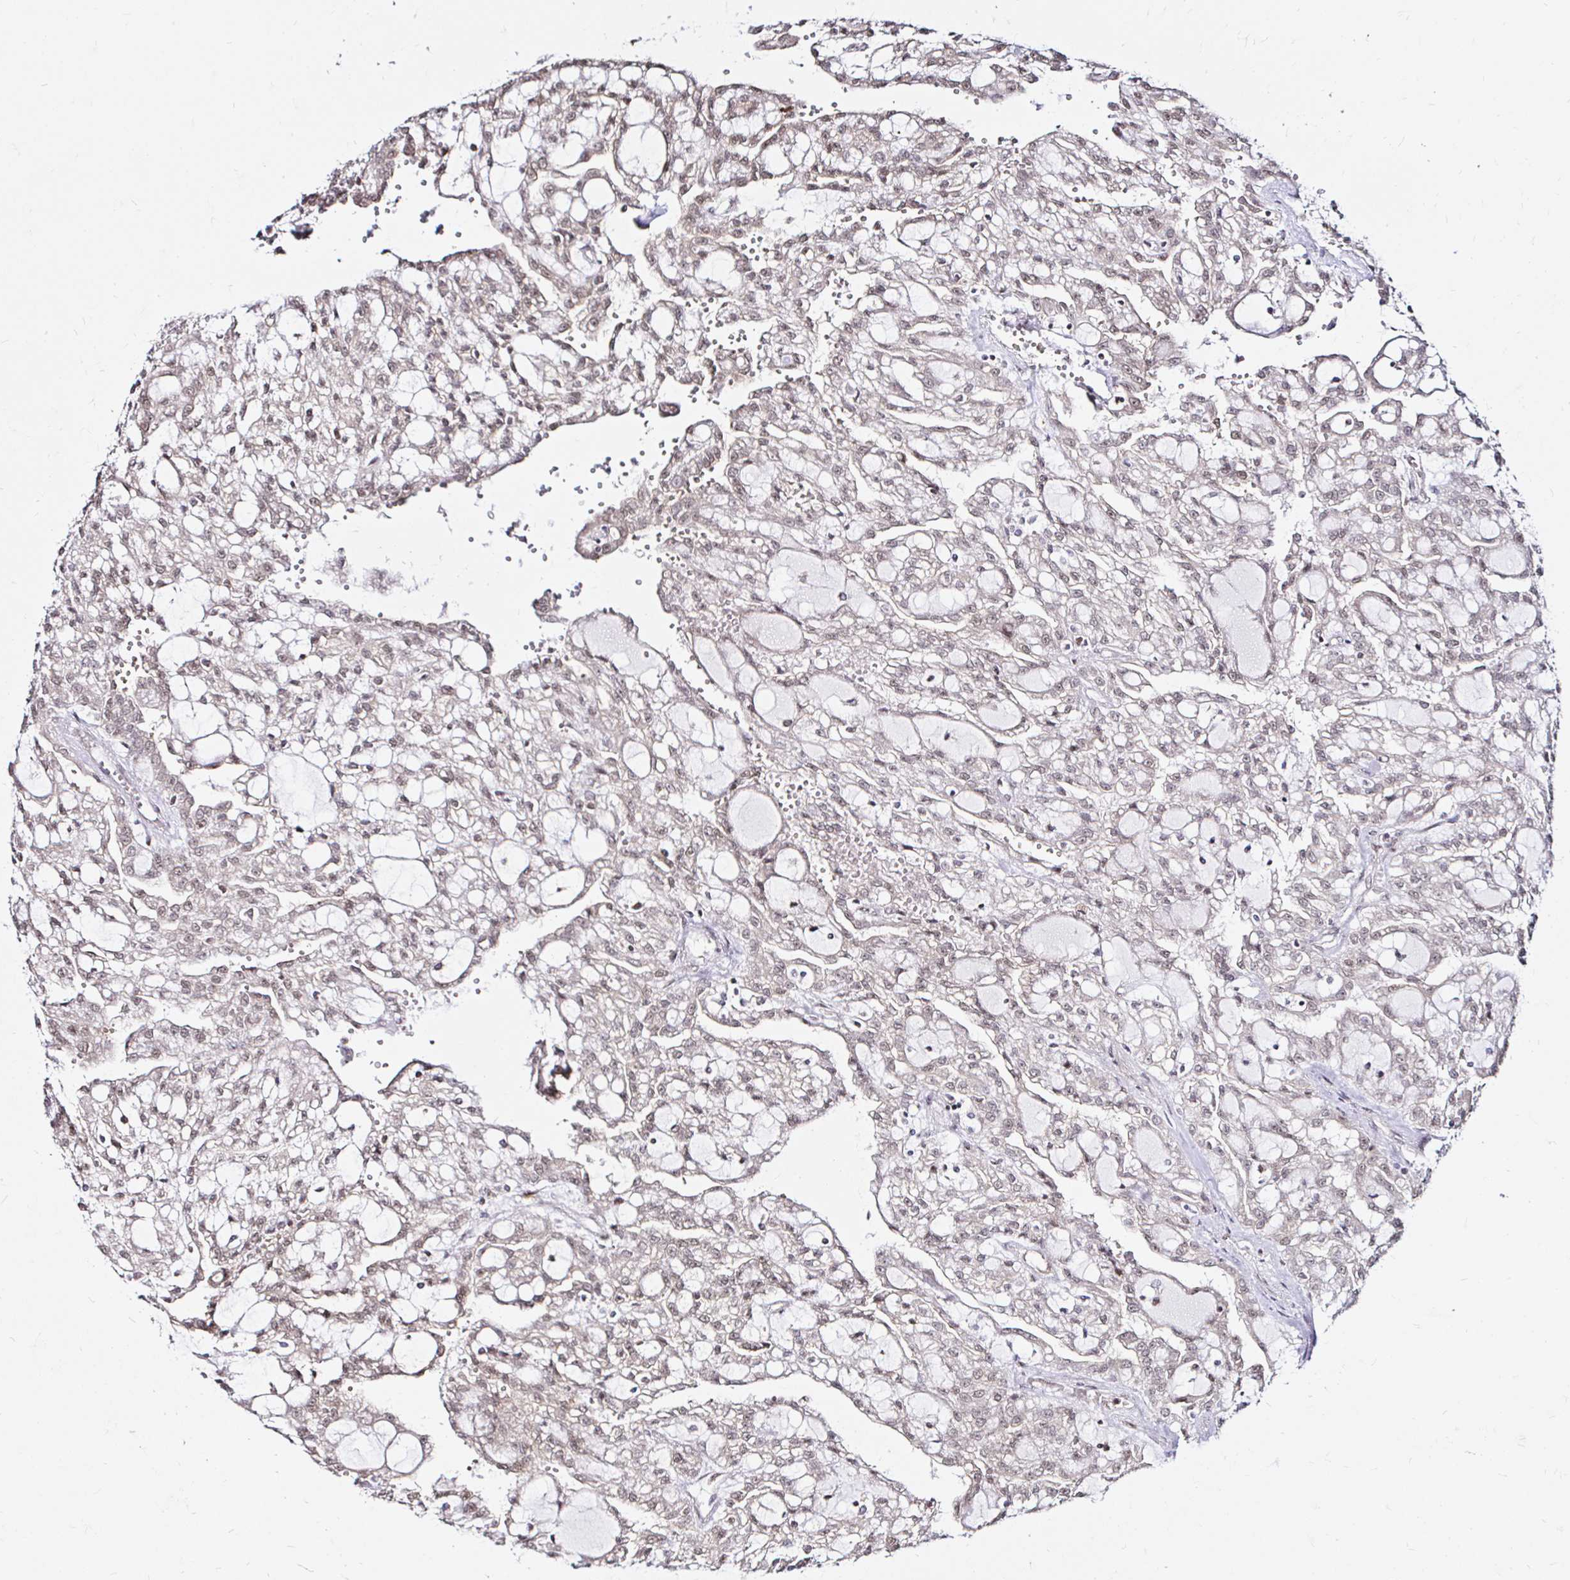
{"staining": {"intensity": "weak", "quantity": "25%-75%", "location": "nuclear"}, "tissue": "renal cancer", "cell_type": "Tumor cells", "image_type": "cancer", "snomed": [{"axis": "morphology", "description": "Adenocarcinoma, NOS"}, {"axis": "topography", "description": "Kidney"}], "caption": "Brown immunohistochemical staining in human adenocarcinoma (renal) demonstrates weak nuclear expression in approximately 25%-75% of tumor cells.", "gene": "SNRPC", "patient": {"sex": "male", "age": 63}}